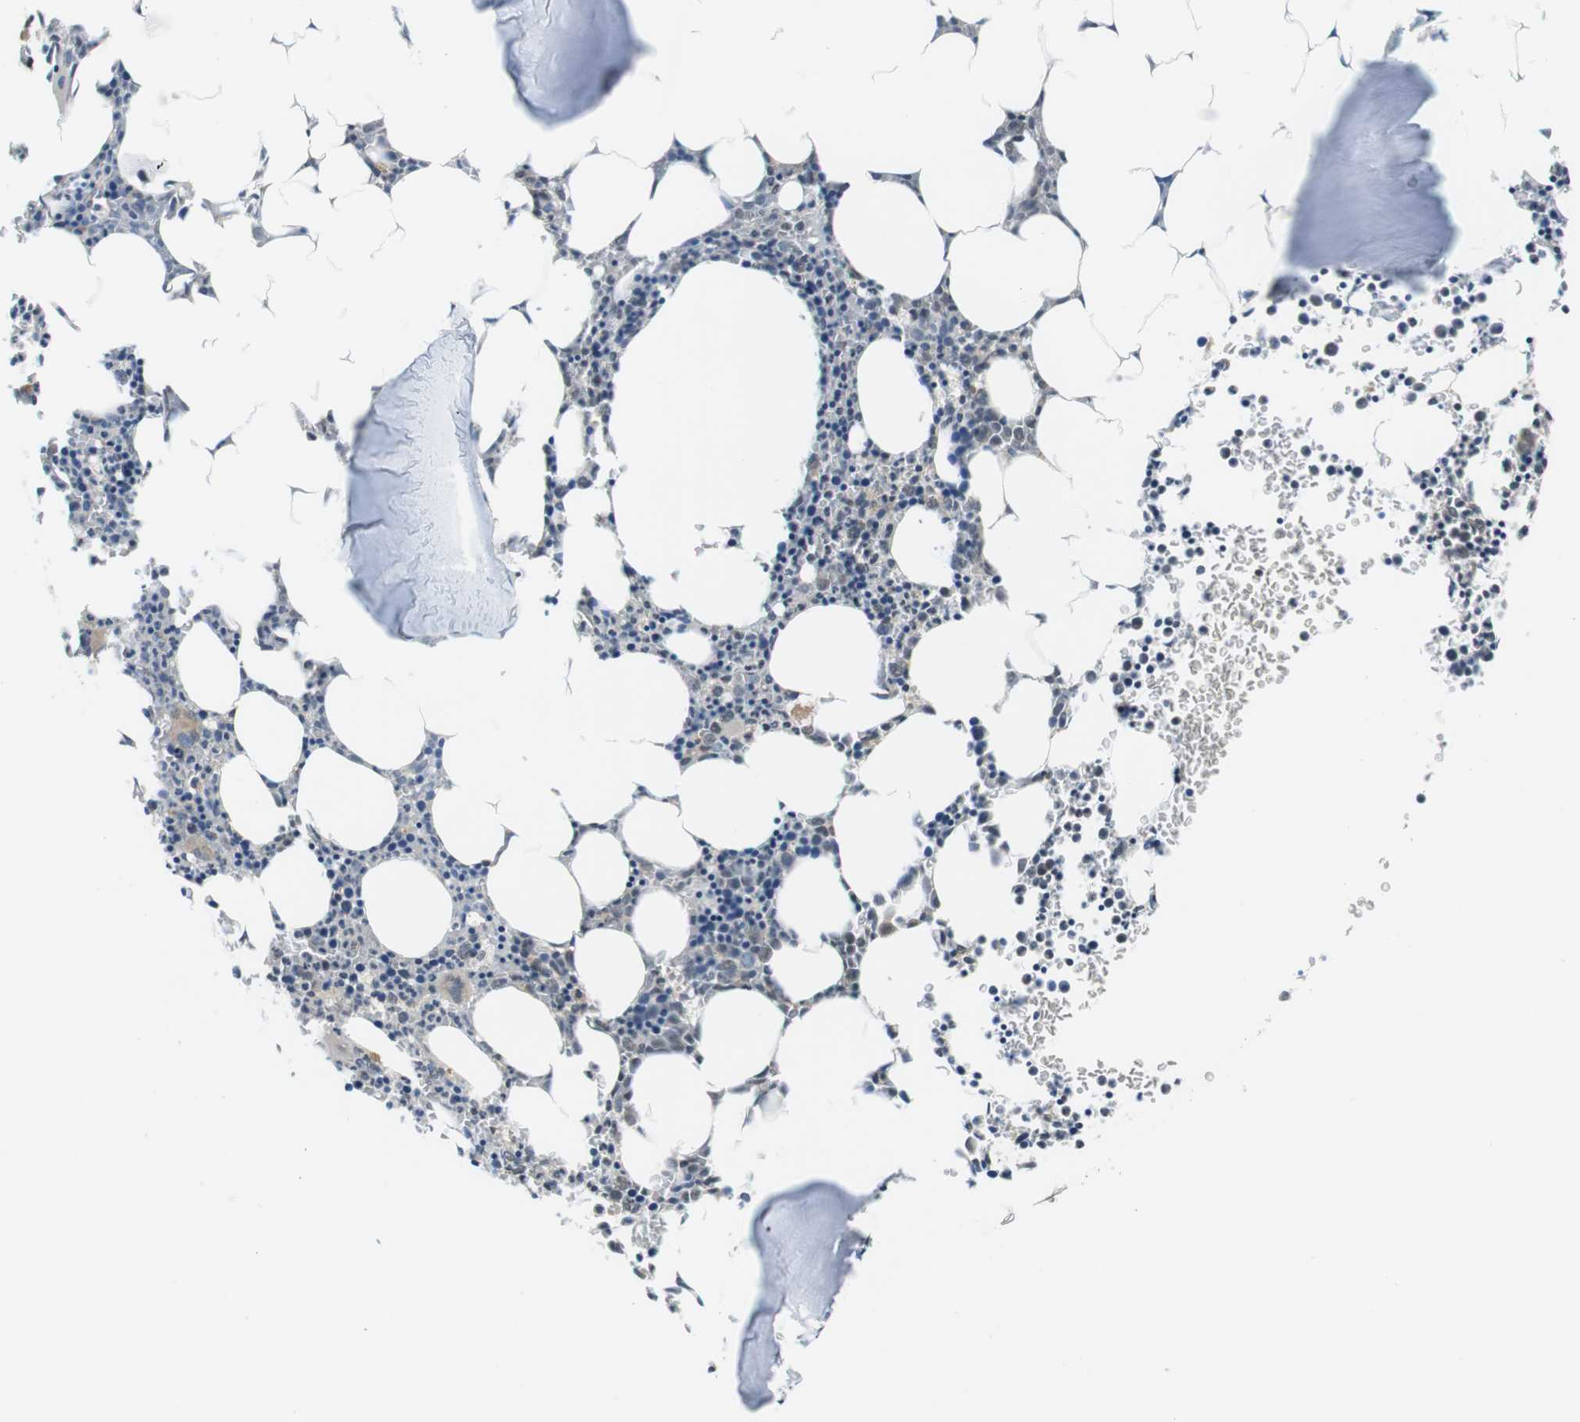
{"staining": {"intensity": "moderate", "quantity": "25%-75%", "location": "cytoplasmic/membranous"}, "tissue": "bone marrow", "cell_type": "Hematopoietic cells", "image_type": "normal", "snomed": [{"axis": "morphology", "description": "Normal tissue, NOS"}, {"axis": "morphology", "description": "Inflammation, NOS"}, {"axis": "topography", "description": "Bone marrow"}], "caption": "Immunohistochemical staining of unremarkable human bone marrow shows medium levels of moderate cytoplasmic/membranous expression in approximately 25%-75% of hematopoietic cells. (IHC, brightfield microscopy, high magnification).", "gene": "TMX4", "patient": {"sex": "female", "age": 61}}